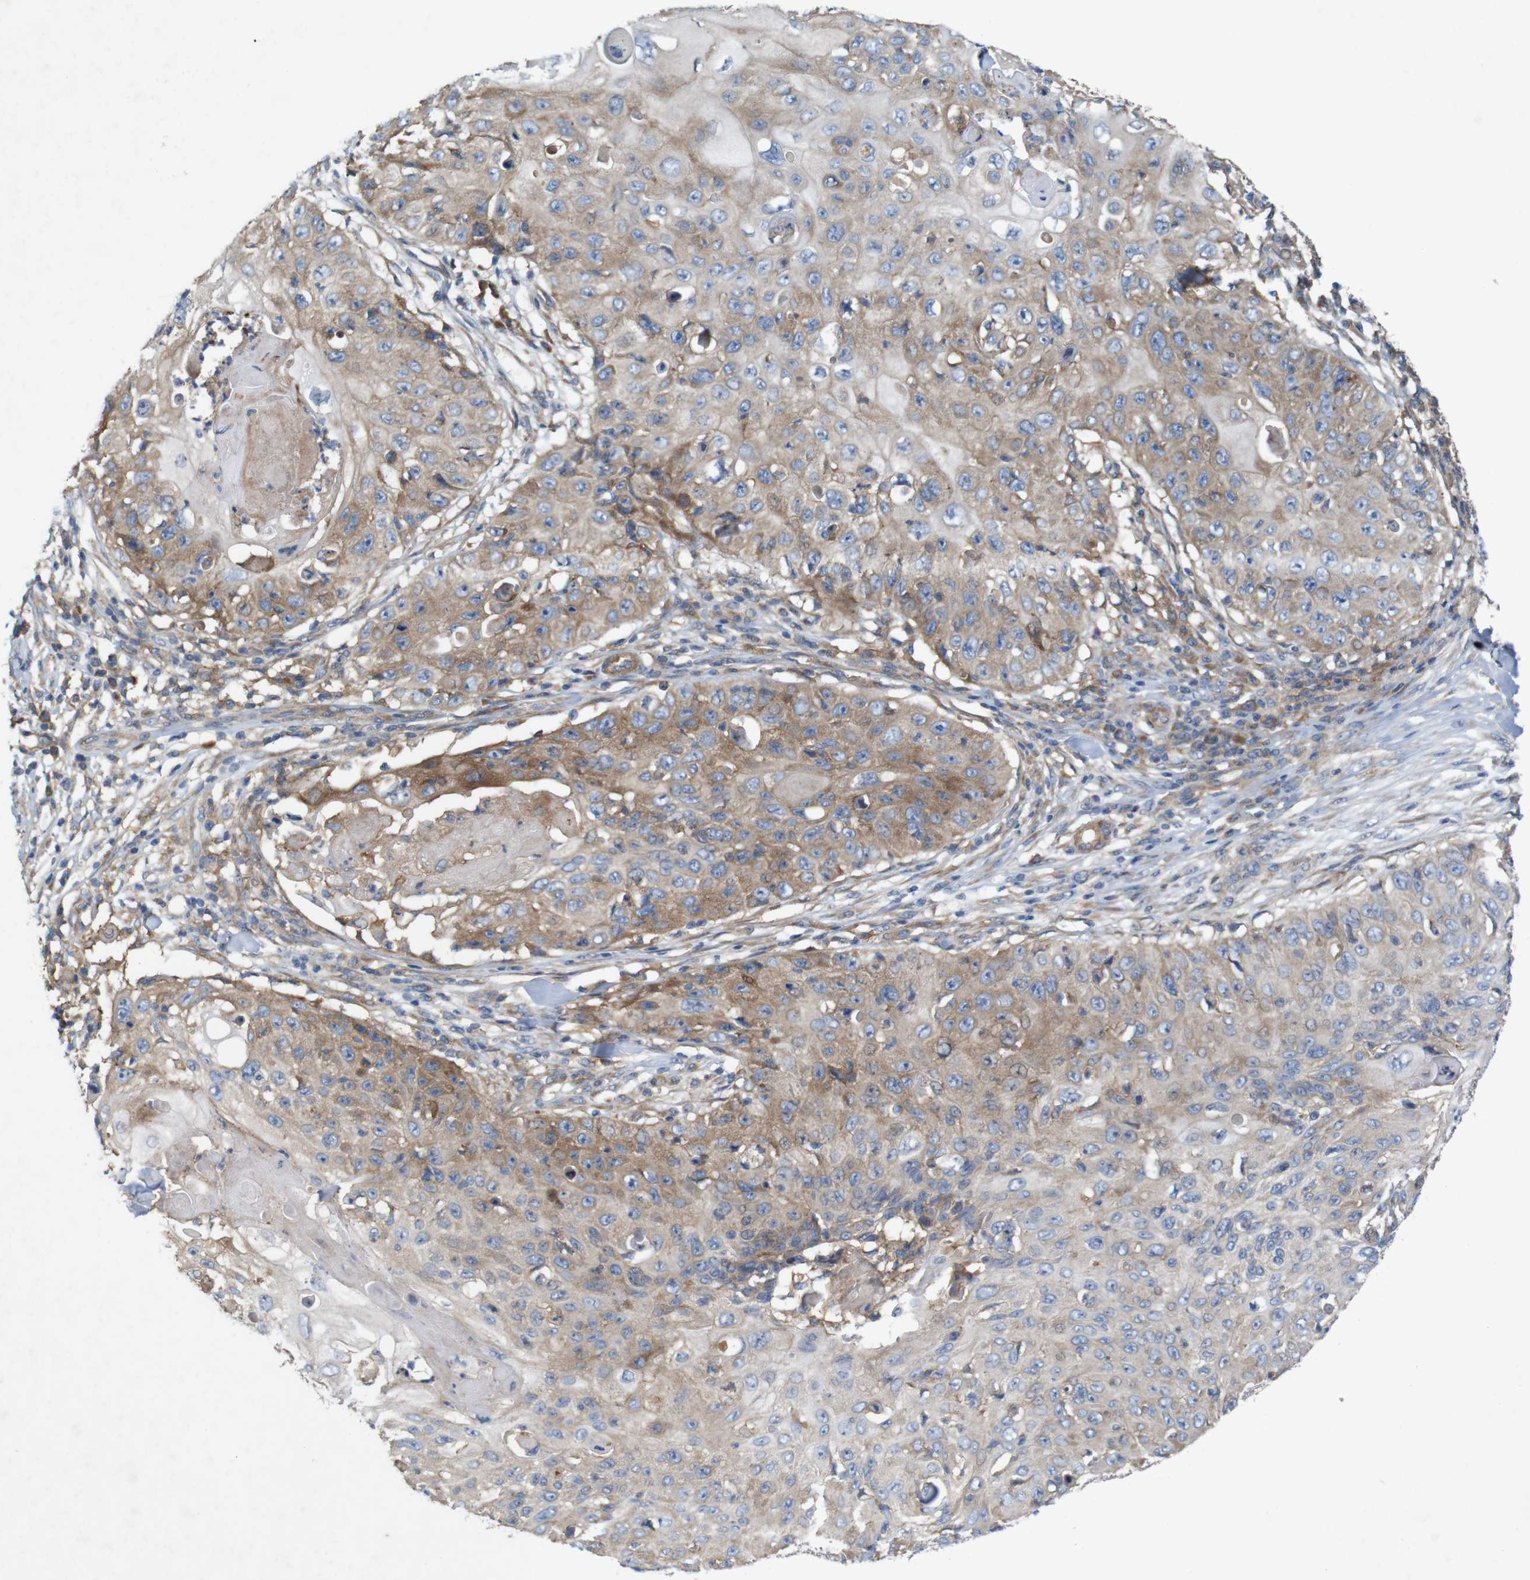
{"staining": {"intensity": "moderate", "quantity": ">75%", "location": "cytoplasmic/membranous"}, "tissue": "skin cancer", "cell_type": "Tumor cells", "image_type": "cancer", "snomed": [{"axis": "morphology", "description": "Squamous cell carcinoma, NOS"}, {"axis": "topography", "description": "Skin"}], "caption": "A high-resolution image shows immunohistochemistry staining of skin squamous cell carcinoma, which exhibits moderate cytoplasmic/membranous staining in approximately >75% of tumor cells.", "gene": "SIGLEC8", "patient": {"sex": "male", "age": 86}}